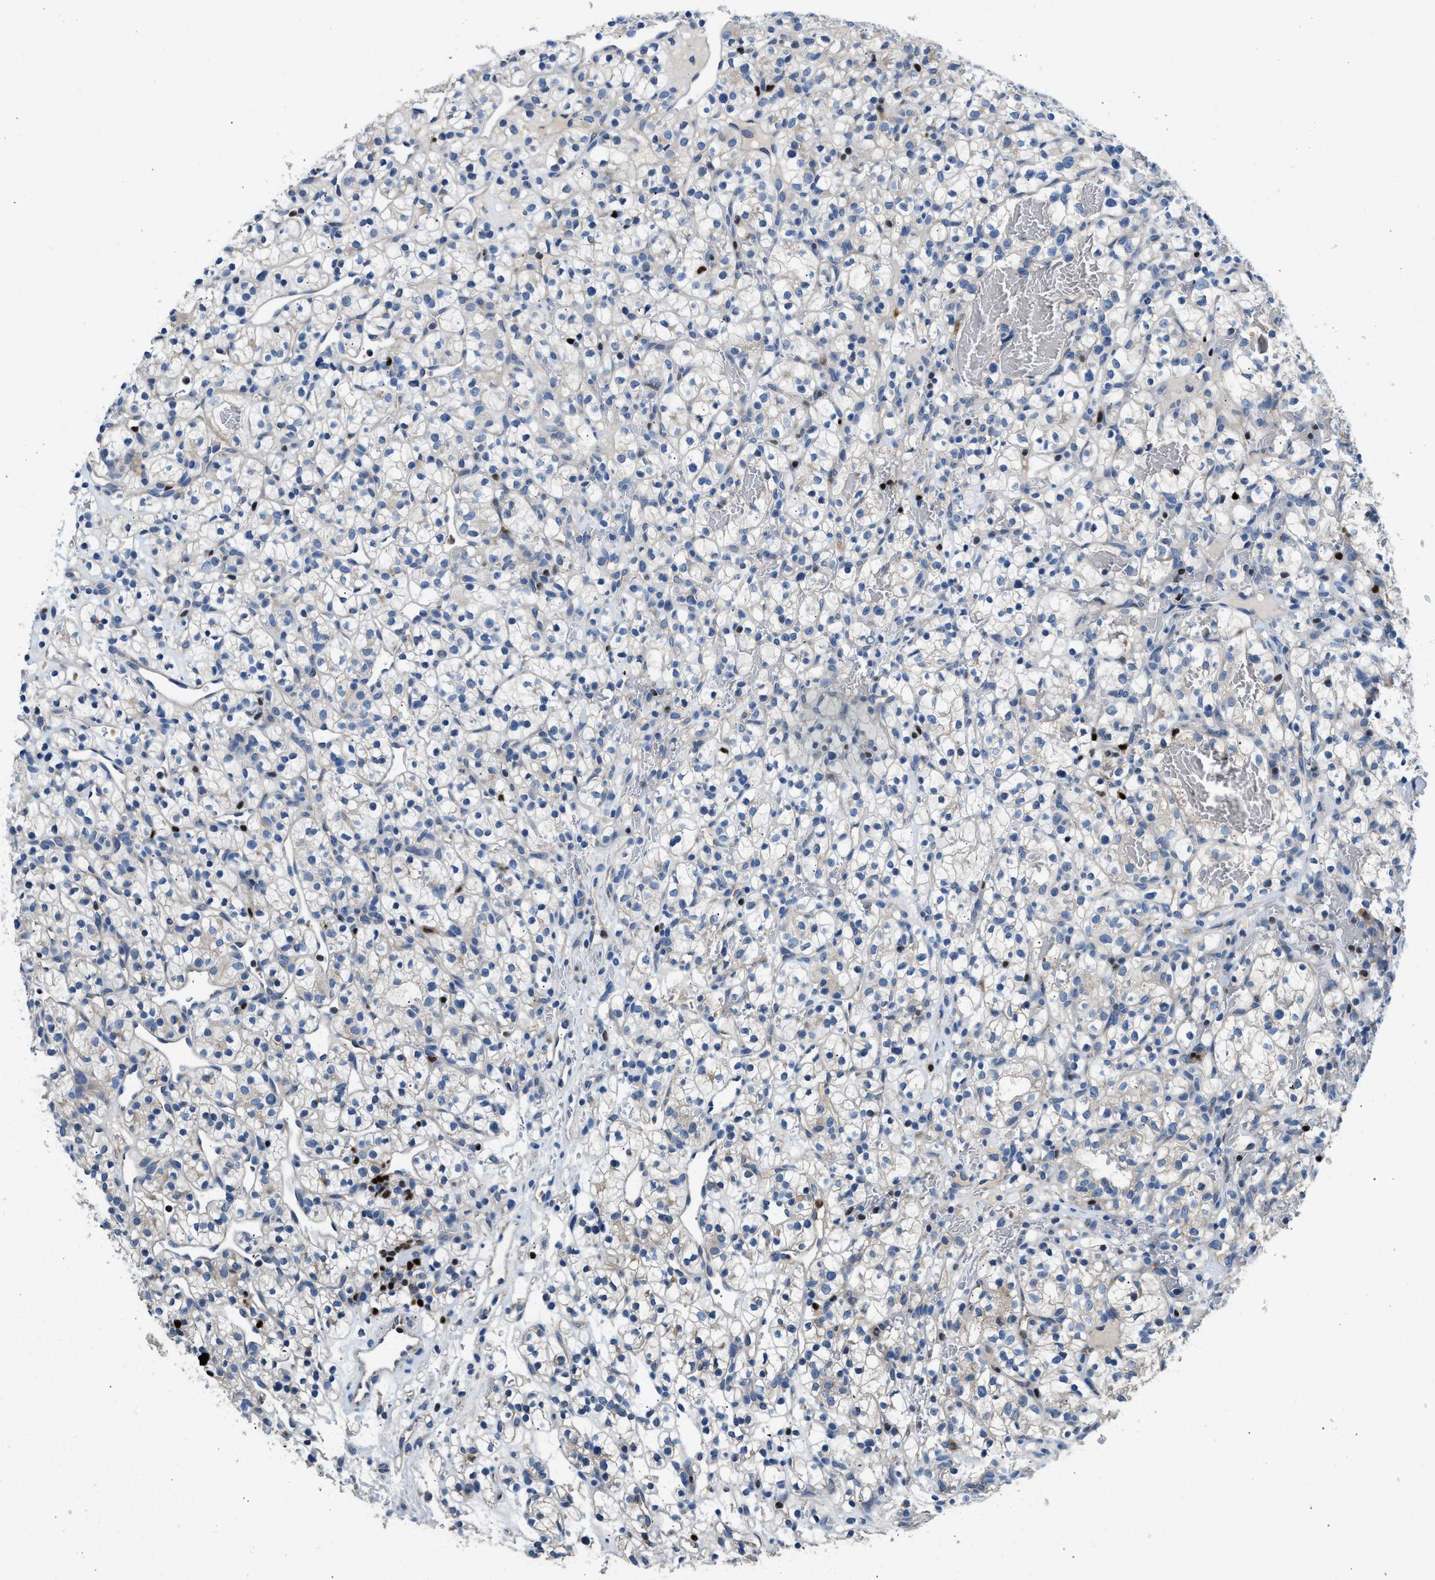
{"staining": {"intensity": "negative", "quantity": "none", "location": "none"}, "tissue": "renal cancer", "cell_type": "Tumor cells", "image_type": "cancer", "snomed": [{"axis": "morphology", "description": "Adenocarcinoma, NOS"}, {"axis": "topography", "description": "Kidney"}], "caption": "The image shows no staining of tumor cells in adenocarcinoma (renal).", "gene": "TOX", "patient": {"sex": "female", "age": 57}}